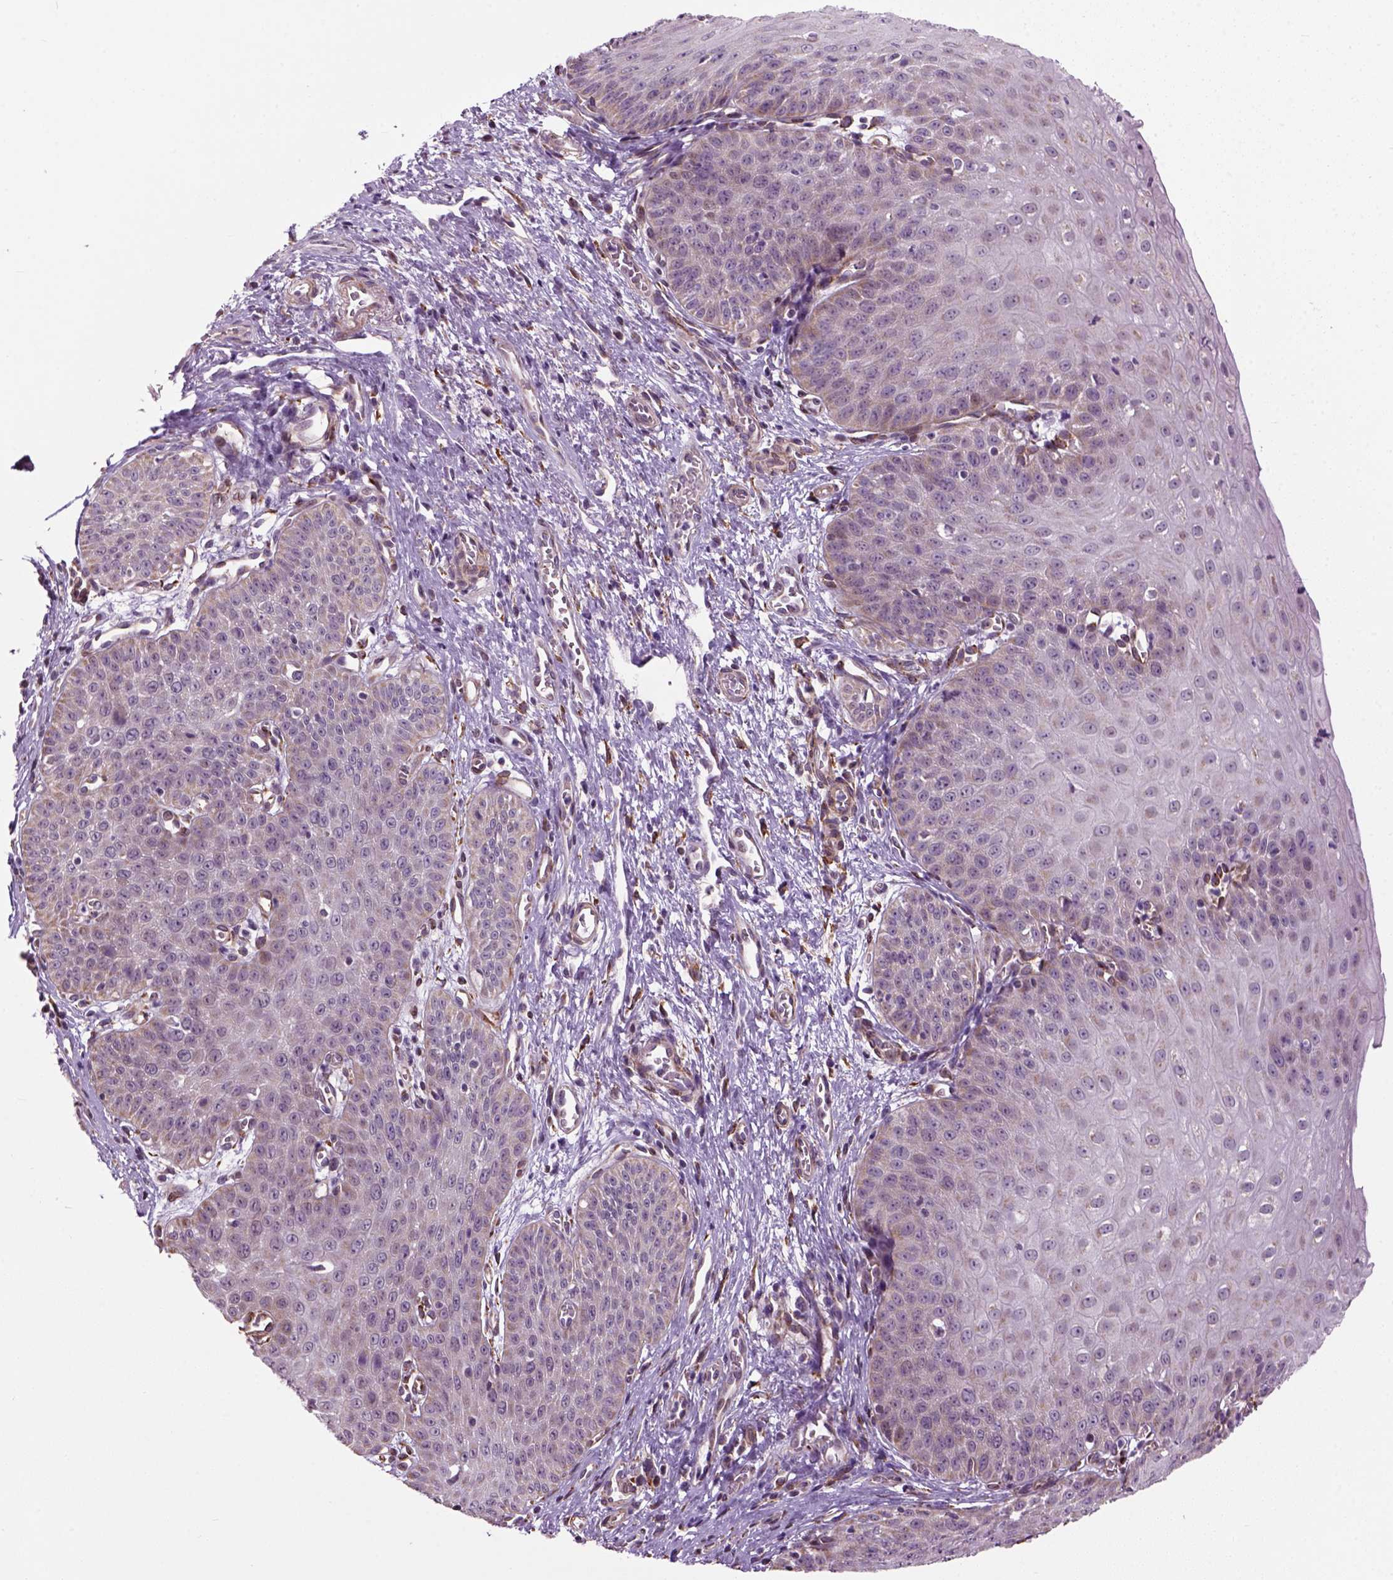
{"staining": {"intensity": "weak", "quantity": "<25%", "location": "cytoplasmic/membranous"}, "tissue": "esophagus", "cell_type": "Squamous epithelial cells", "image_type": "normal", "snomed": [{"axis": "morphology", "description": "Normal tissue, NOS"}, {"axis": "topography", "description": "Esophagus"}], "caption": "A high-resolution image shows immunohistochemistry staining of unremarkable esophagus, which exhibits no significant positivity in squamous epithelial cells. The staining is performed using DAB (3,3'-diaminobenzidine) brown chromogen with nuclei counter-stained in using hematoxylin.", "gene": "XK", "patient": {"sex": "male", "age": 71}}